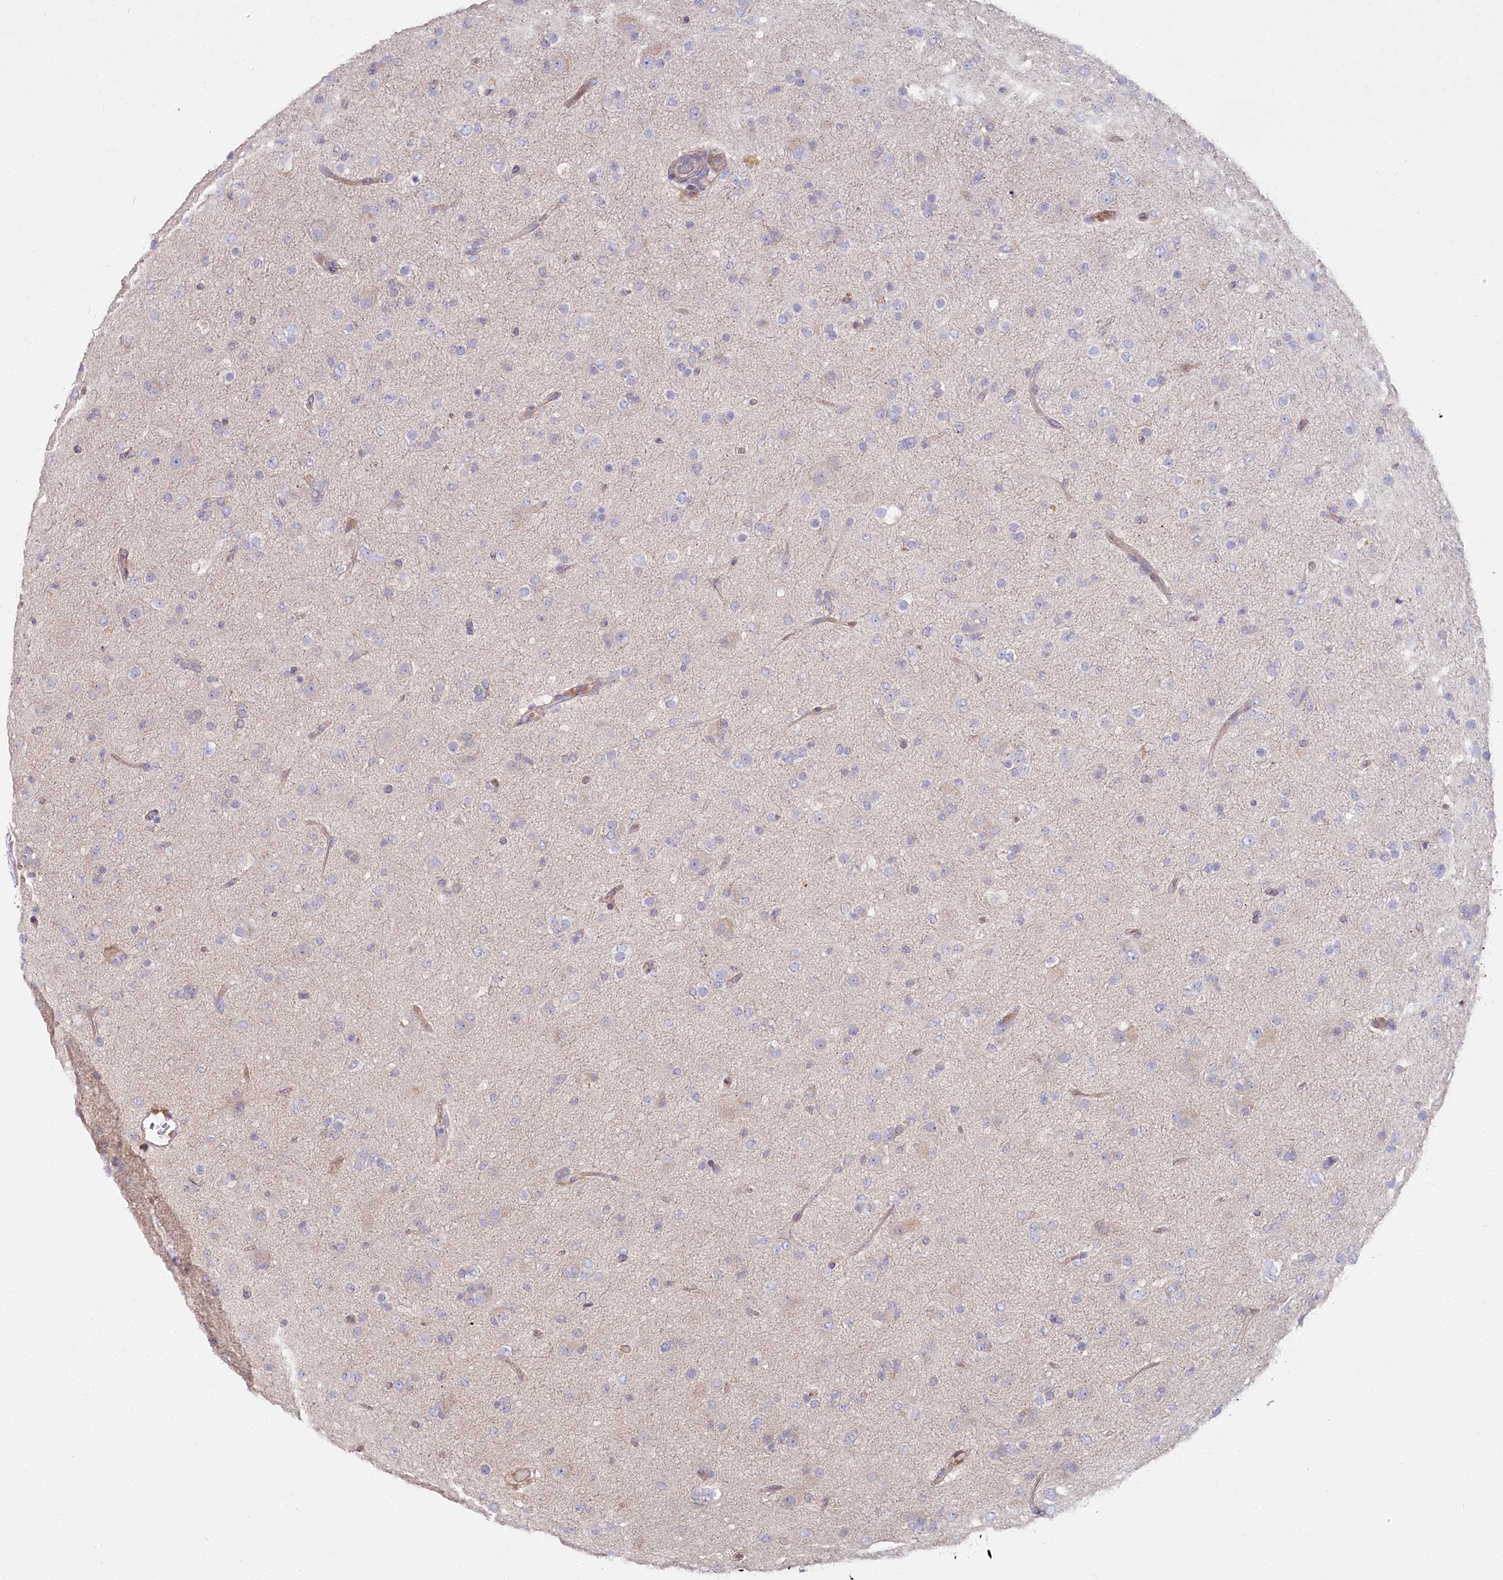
{"staining": {"intensity": "negative", "quantity": "none", "location": "none"}, "tissue": "glioma", "cell_type": "Tumor cells", "image_type": "cancer", "snomed": [{"axis": "morphology", "description": "Glioma, malignant, Low grade"}, {"axis": "topography", "description": "Brain"}], "caption": "Immunohistochemistry (IHC) micrograph of malignant low-grade glioma stained for a protein (brown), which shows no staining in tumor cells.", "gene": "POGLUT1", "patient": {"sex": "male", "age": 65}}